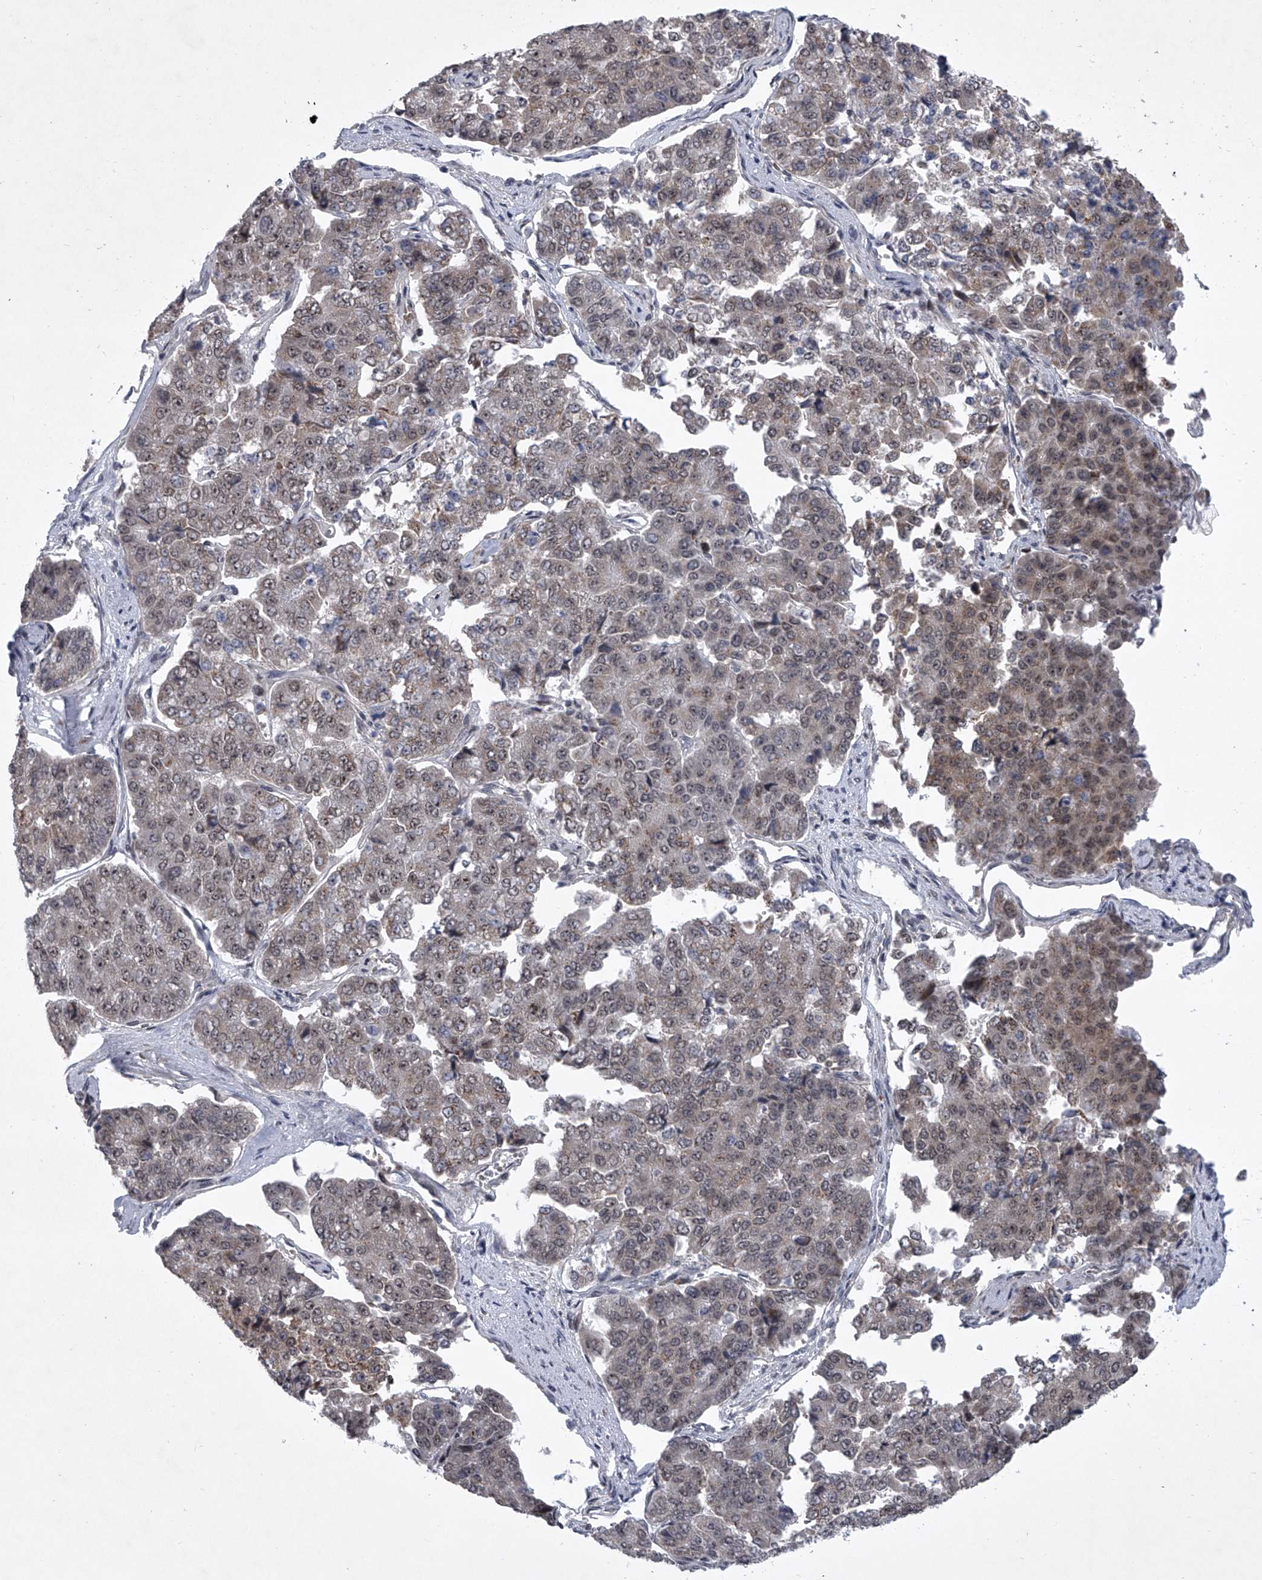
{"staining": {"intensity": "weak", "quantity": "25%-75%", "location": "nuclear"}, "tissue": "pancreatic cancer", "cell_type": "Tumor cells", "image_type": "cancer", "snomed": [{"axis": "morphology", "description": "Adenocarcinoma, NOS"}, {"axis": "topography", "description": "Pancreas"}], "caption": "Immunohistochemical staining of human pancreatic cancer (adenocarcinoma) demonstrates low levels of weak nuclear protein staining in approximately 25%-75% of tumor cells. (DAB = brown stain, brightfield microscopy at high magnification).", "gene": "MLLT1", "patient": {"sex": "male", "age": 50}}